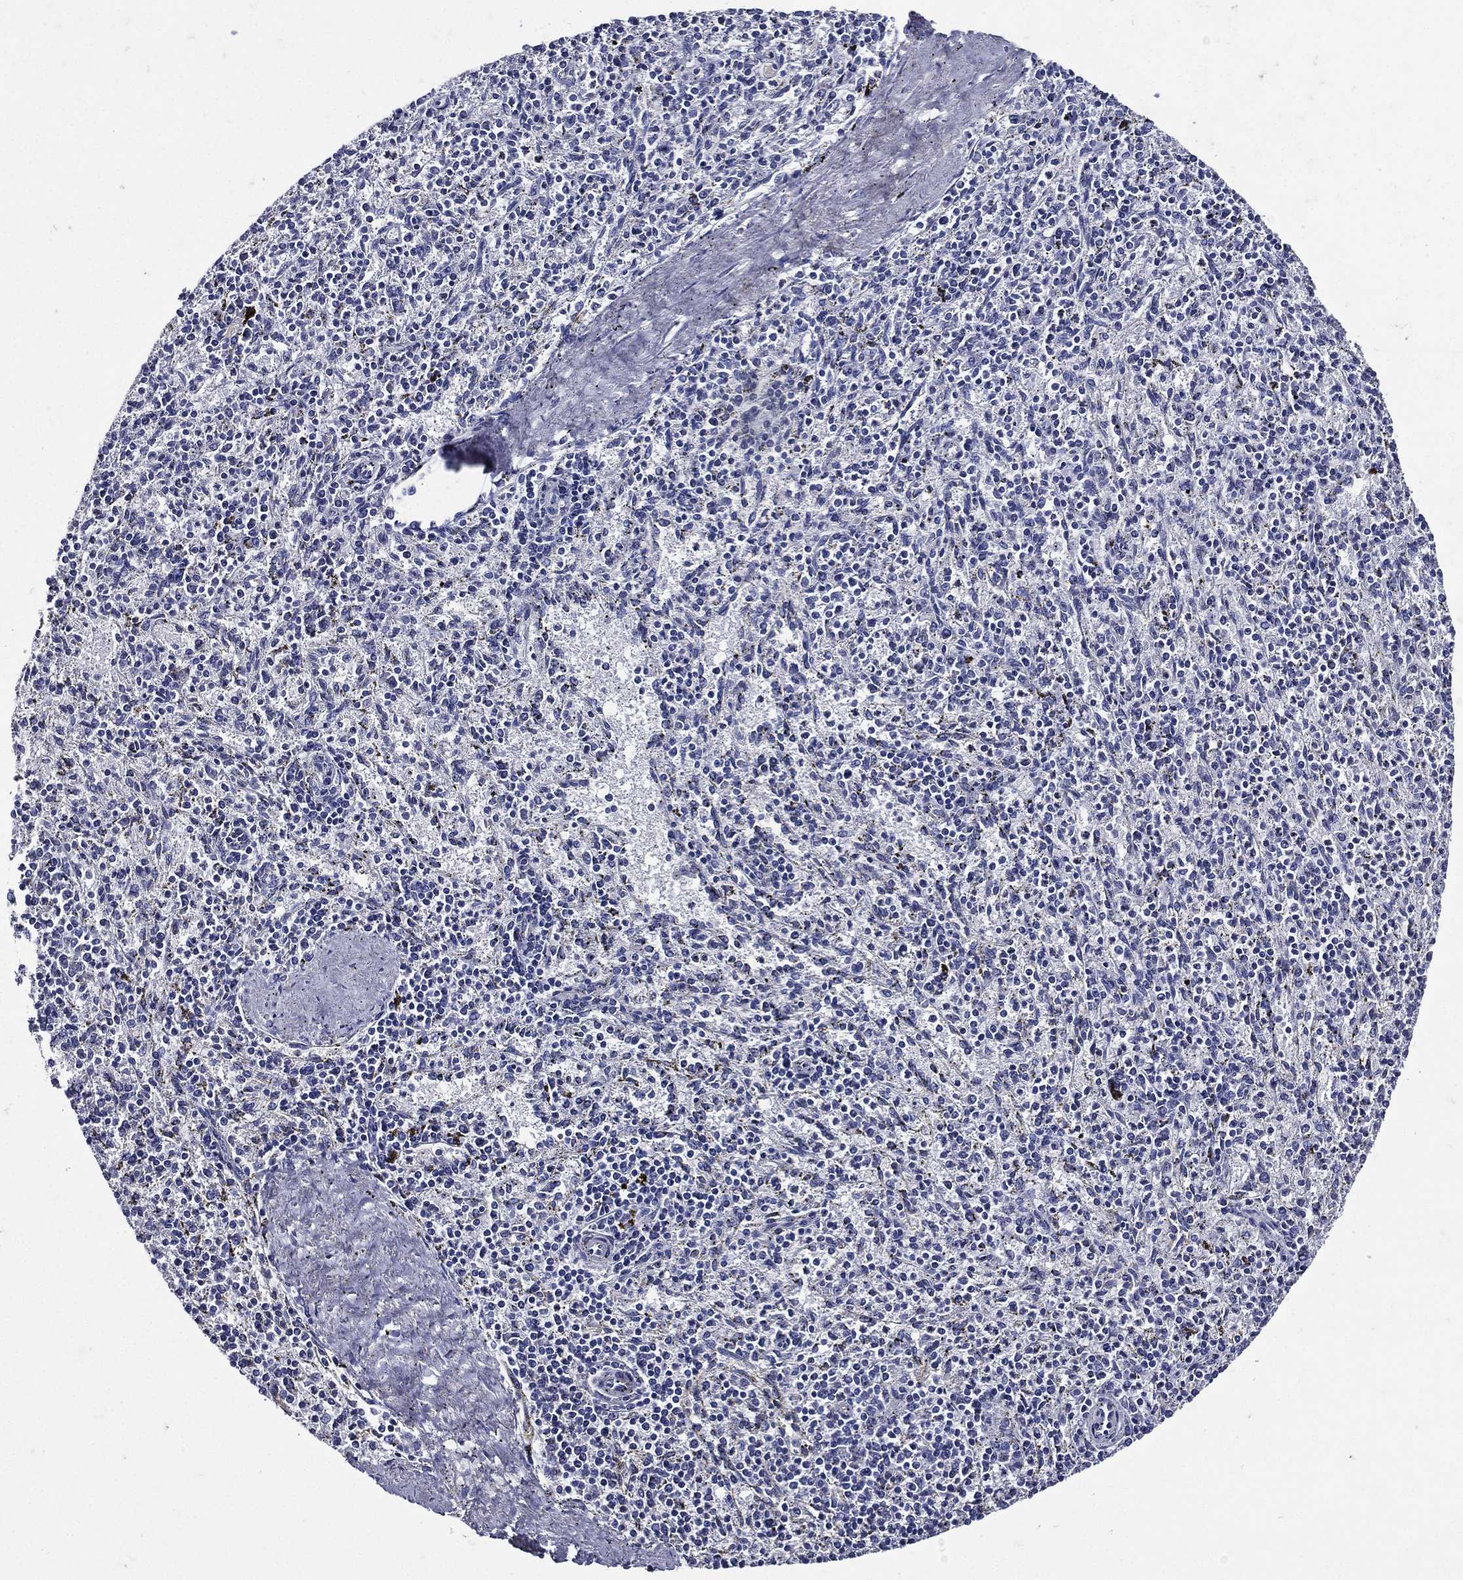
{"staining": {"intensity": "negative", "quantity": "none", "location": "none"}, "tissue": "spleen", "cell_type": "Cells in red pulp", "image_type": "normal", "snomed": [{"axis": "morphology", "description": "Normal tissue, NOS"}, {"axis": "topography", "description": "Spleen"}], "caption": "A high-resolution micrograph shows immunohistochemistry staining of unremarkable spleen, which shows no significant positivity in cells in red pulp. (DAB (3,3'-diaminobenzidine) immunohistochemistry, high magnification).", "gene": "TGM1", "patient": {"sex": "female", "age": 37}}